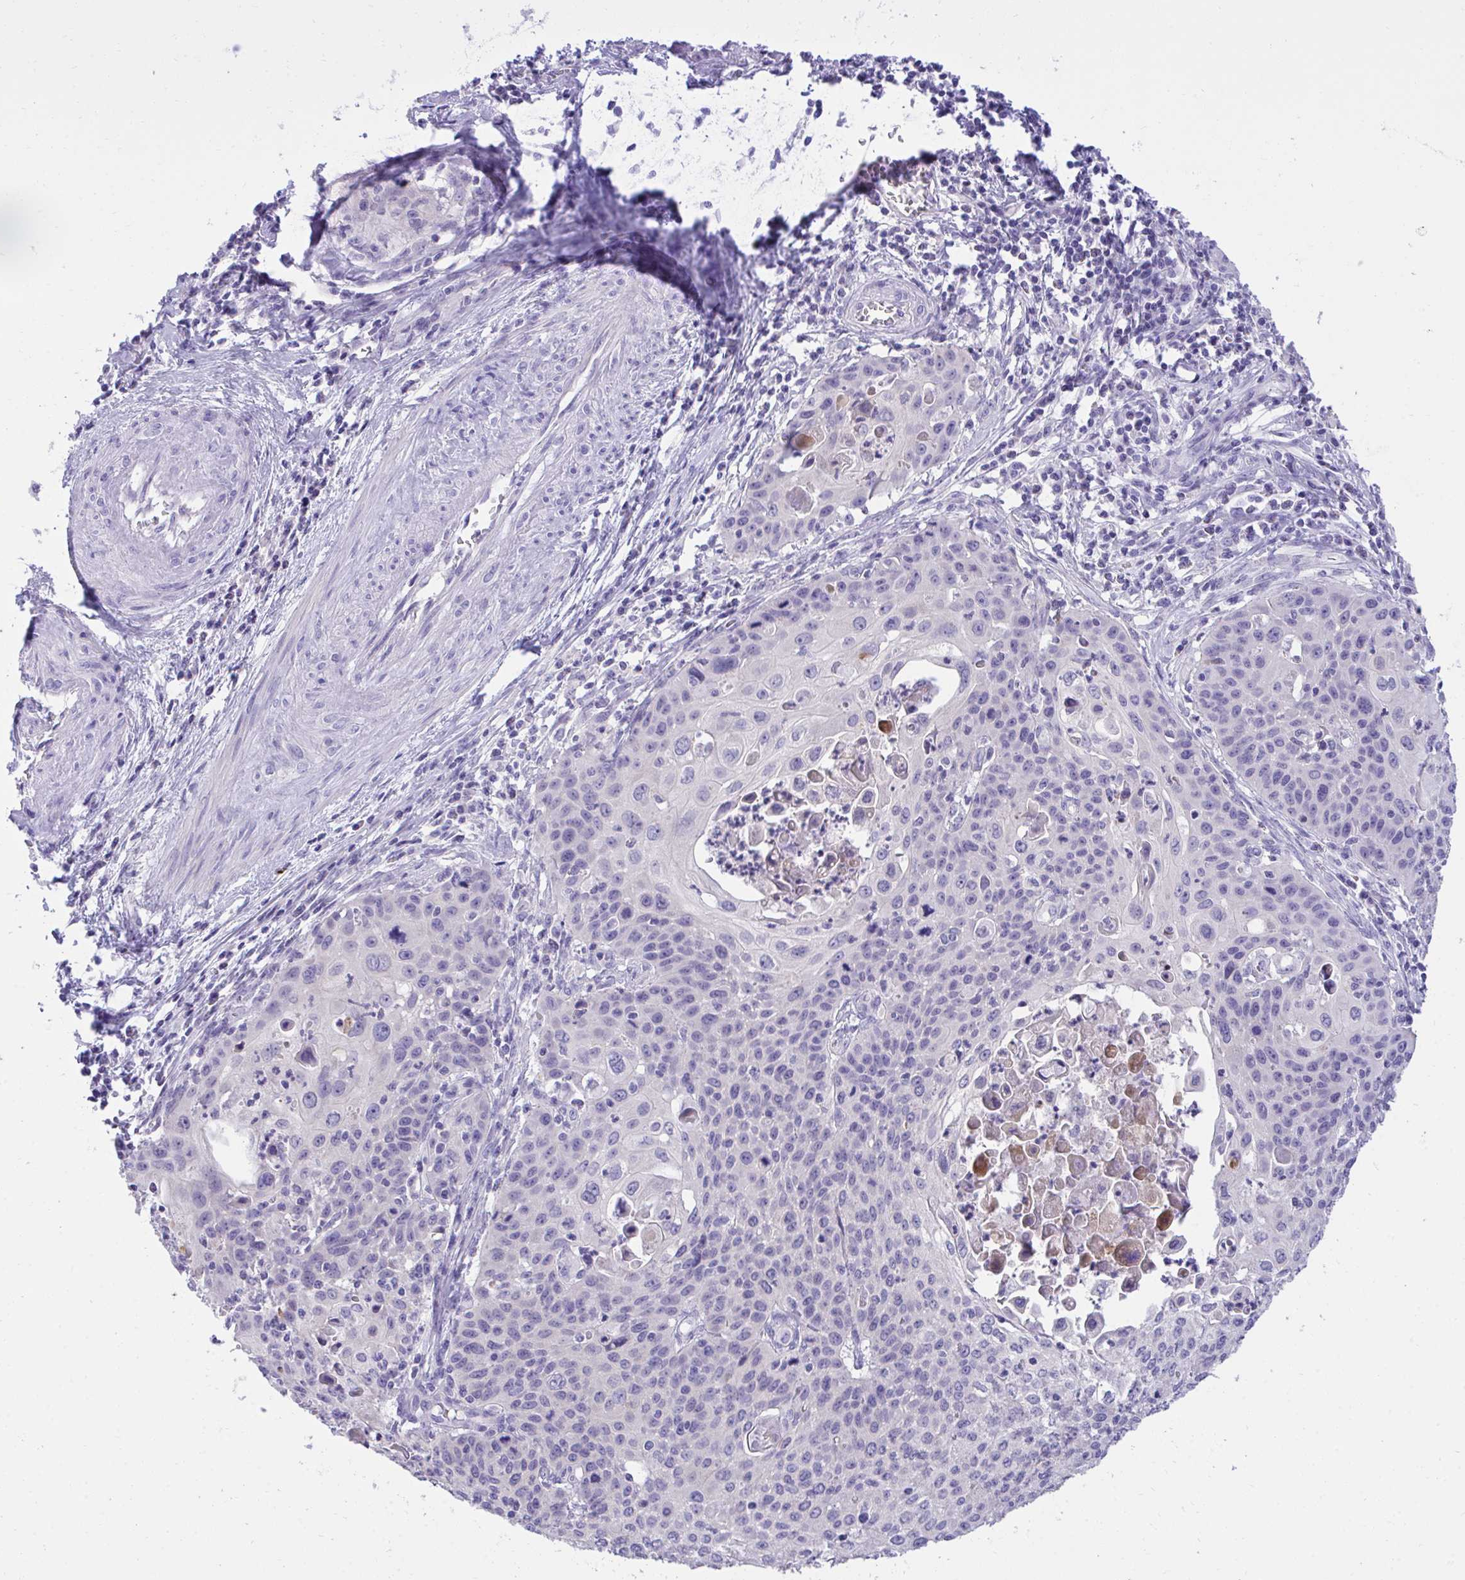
{"staining": {"intensity": "negative", "quantity": "none", "location": "none"}, "tissue": "cervical cancer", "cell_type": "Tumor cells", "image_type": "cancer", "snomed": [{"axis": "morphology", "description": "Squamous cell carcinoma, NOS"}, {"axis": "topography", "description": "Cervix"}], "caption": "The immunohistochemistry (IHC) image has no significant staining in tumor cells of cervical cancer (squamous cell carcinoma) tissue.", "gene": "TMCO5A", "patient": {"sex": "female", "age": 65}}